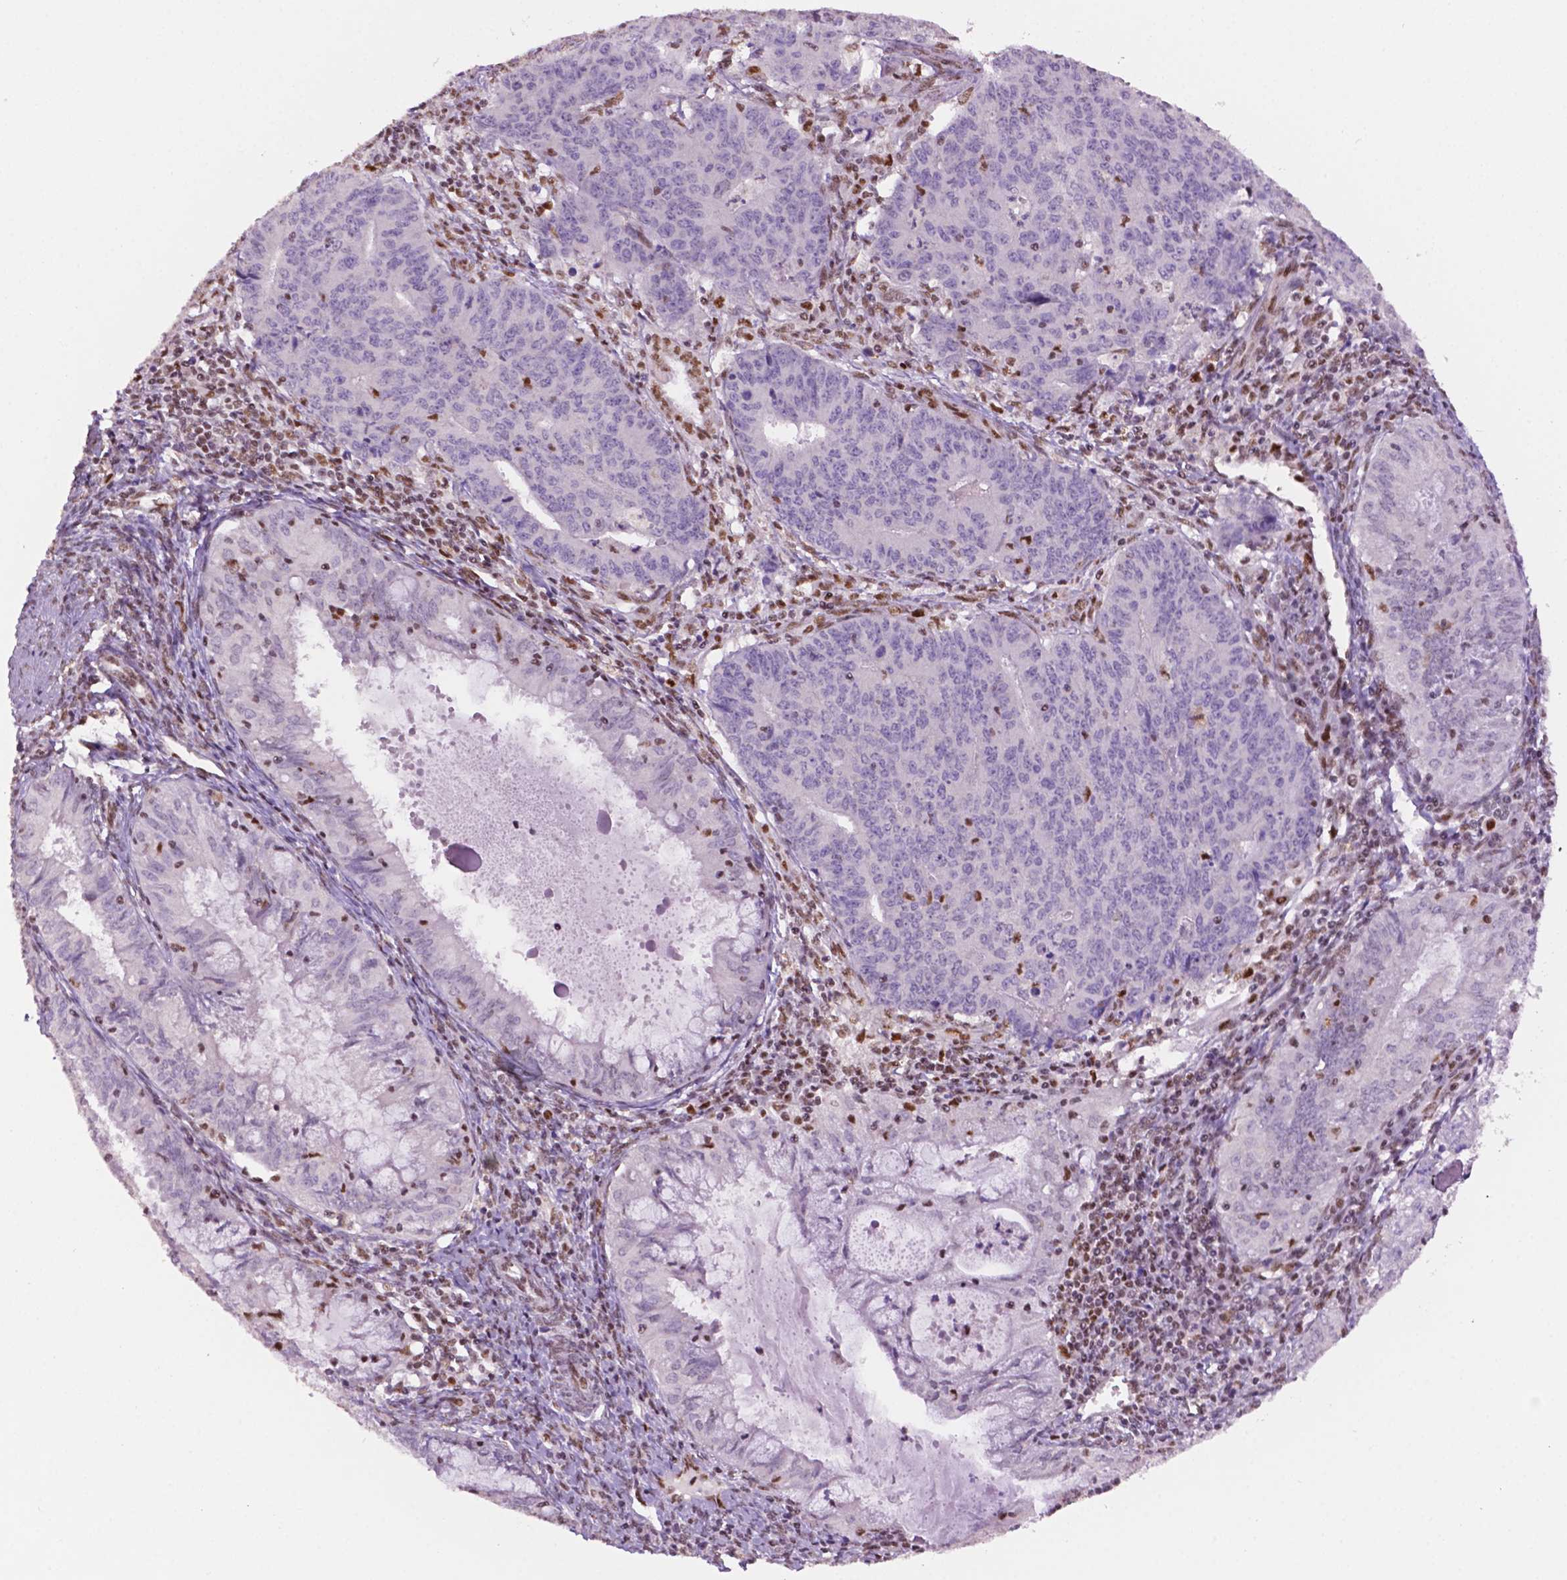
{"staining": {"intensity": "negative", "quantity": "none", "location": "none"}, "tissue": "endometrial cancer", "cell_type": "Tumor cells", "image_type": "cancer", "snomed": [{"axis": "morphology", "description": "Adenocarcinoma, NOS"}, {"axis": "topography", "description": "Endometrium"}], "caption": "DAB immunohistochemical staining of endometrial cancer displays no significant positivity in tumor cells.", "gene": "MLH1", "patient": {"sex": "female", "age": 59}}